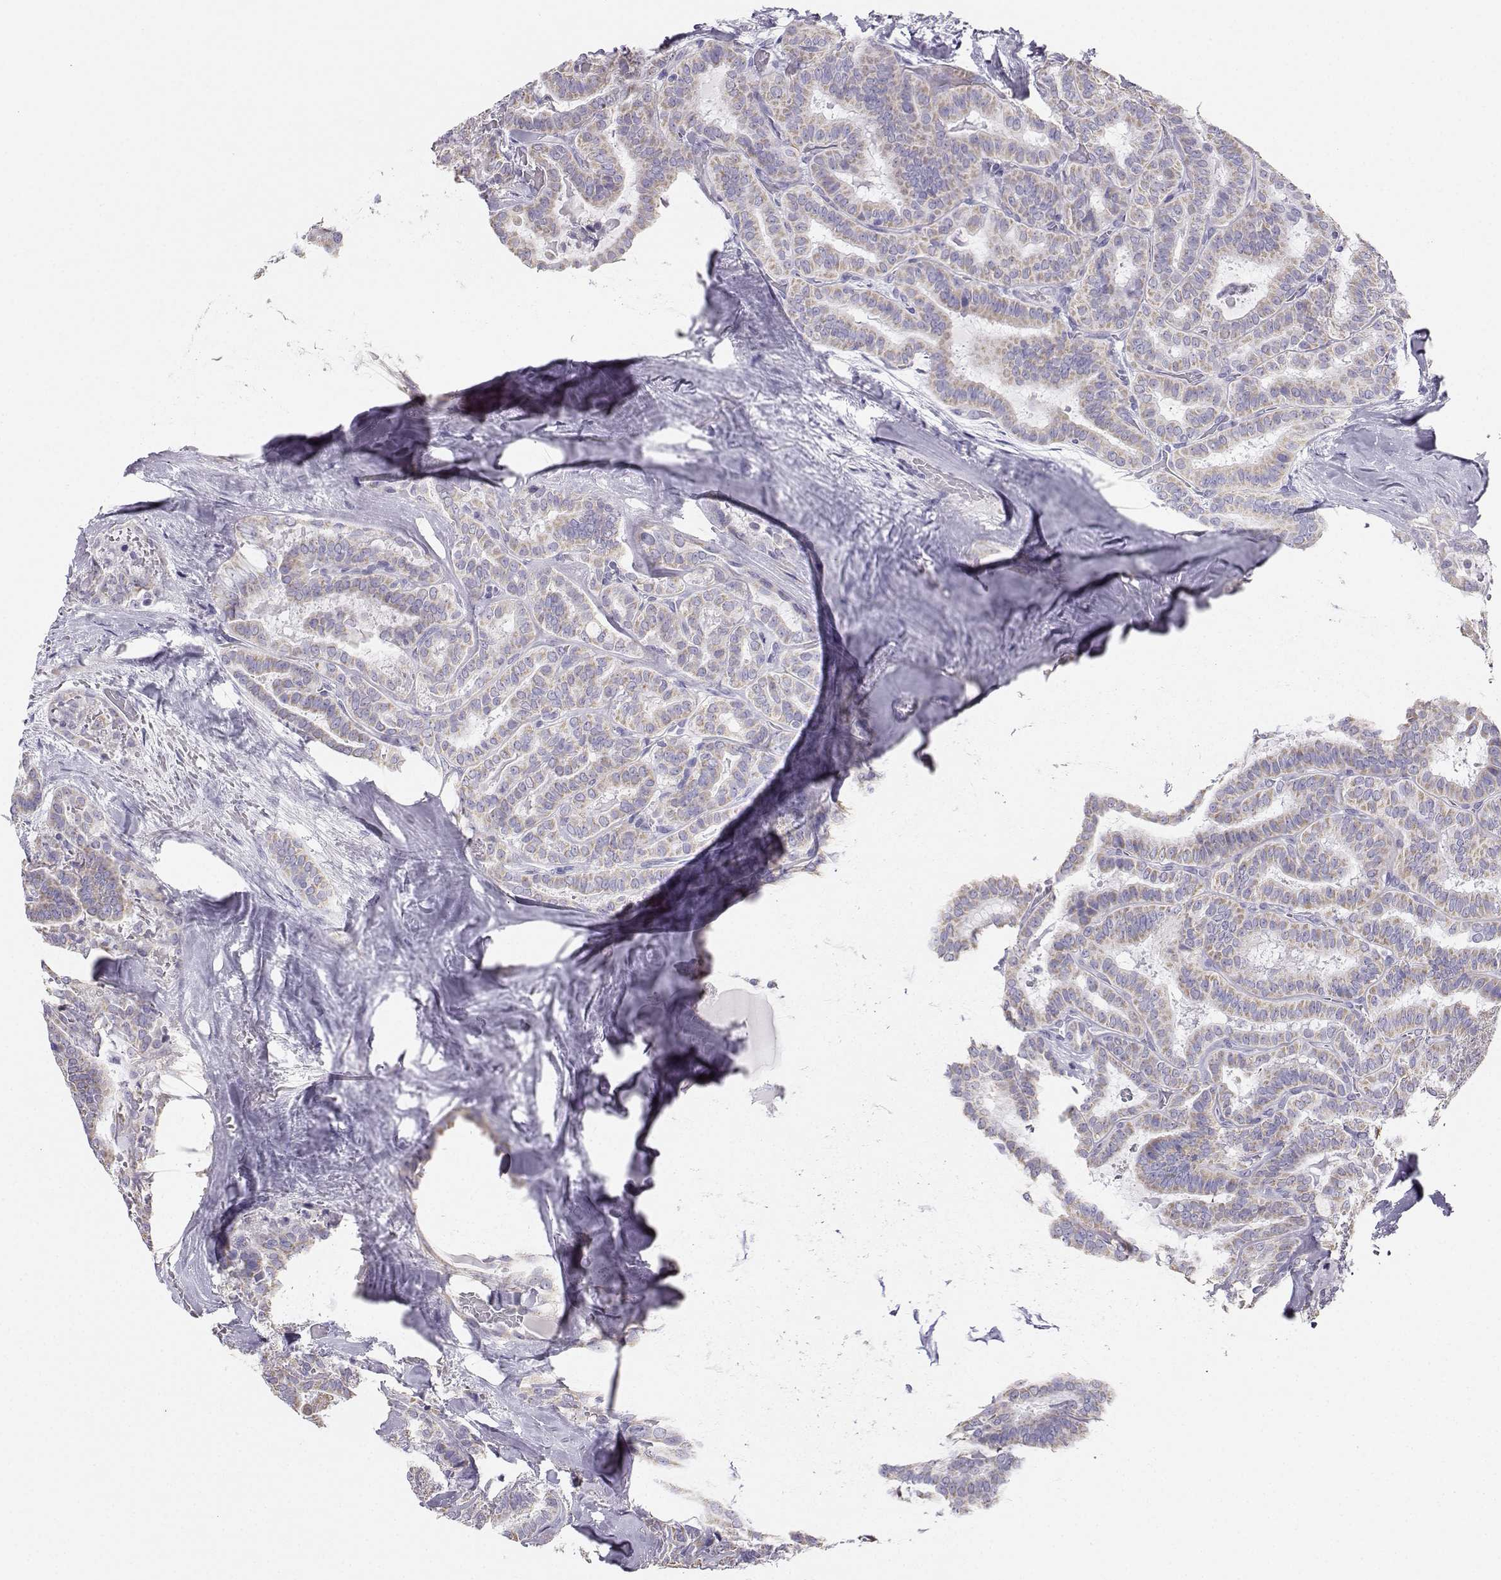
{"staining": {"intensity": "weak", "quantity": "25%-75%", "location": "cytoplasmic/membranous"}, "tissue": "thyroid cancer", "cell_type": "Tumor cells", "image_type": "cancer", "snomed": [{"axis": "morphology", "description": "Papillary adenocarcinoma, NOS"}, {"axis": "topography", "description": "Thyroid gland"}], "caption": "Immunohistochemistry (IHC) histopathology image of neoplastic tissue: human thyroid cancer (papillary adenocarcinoma) stained using IHC displays low levels of weak protein expression localized specifically in the cytoplasmic/membranous of tumor cells, appearing as a cytoplasmic/membranous brown color.", "gene": "AVP", "patient": {"sex": "female", "age": 39}}